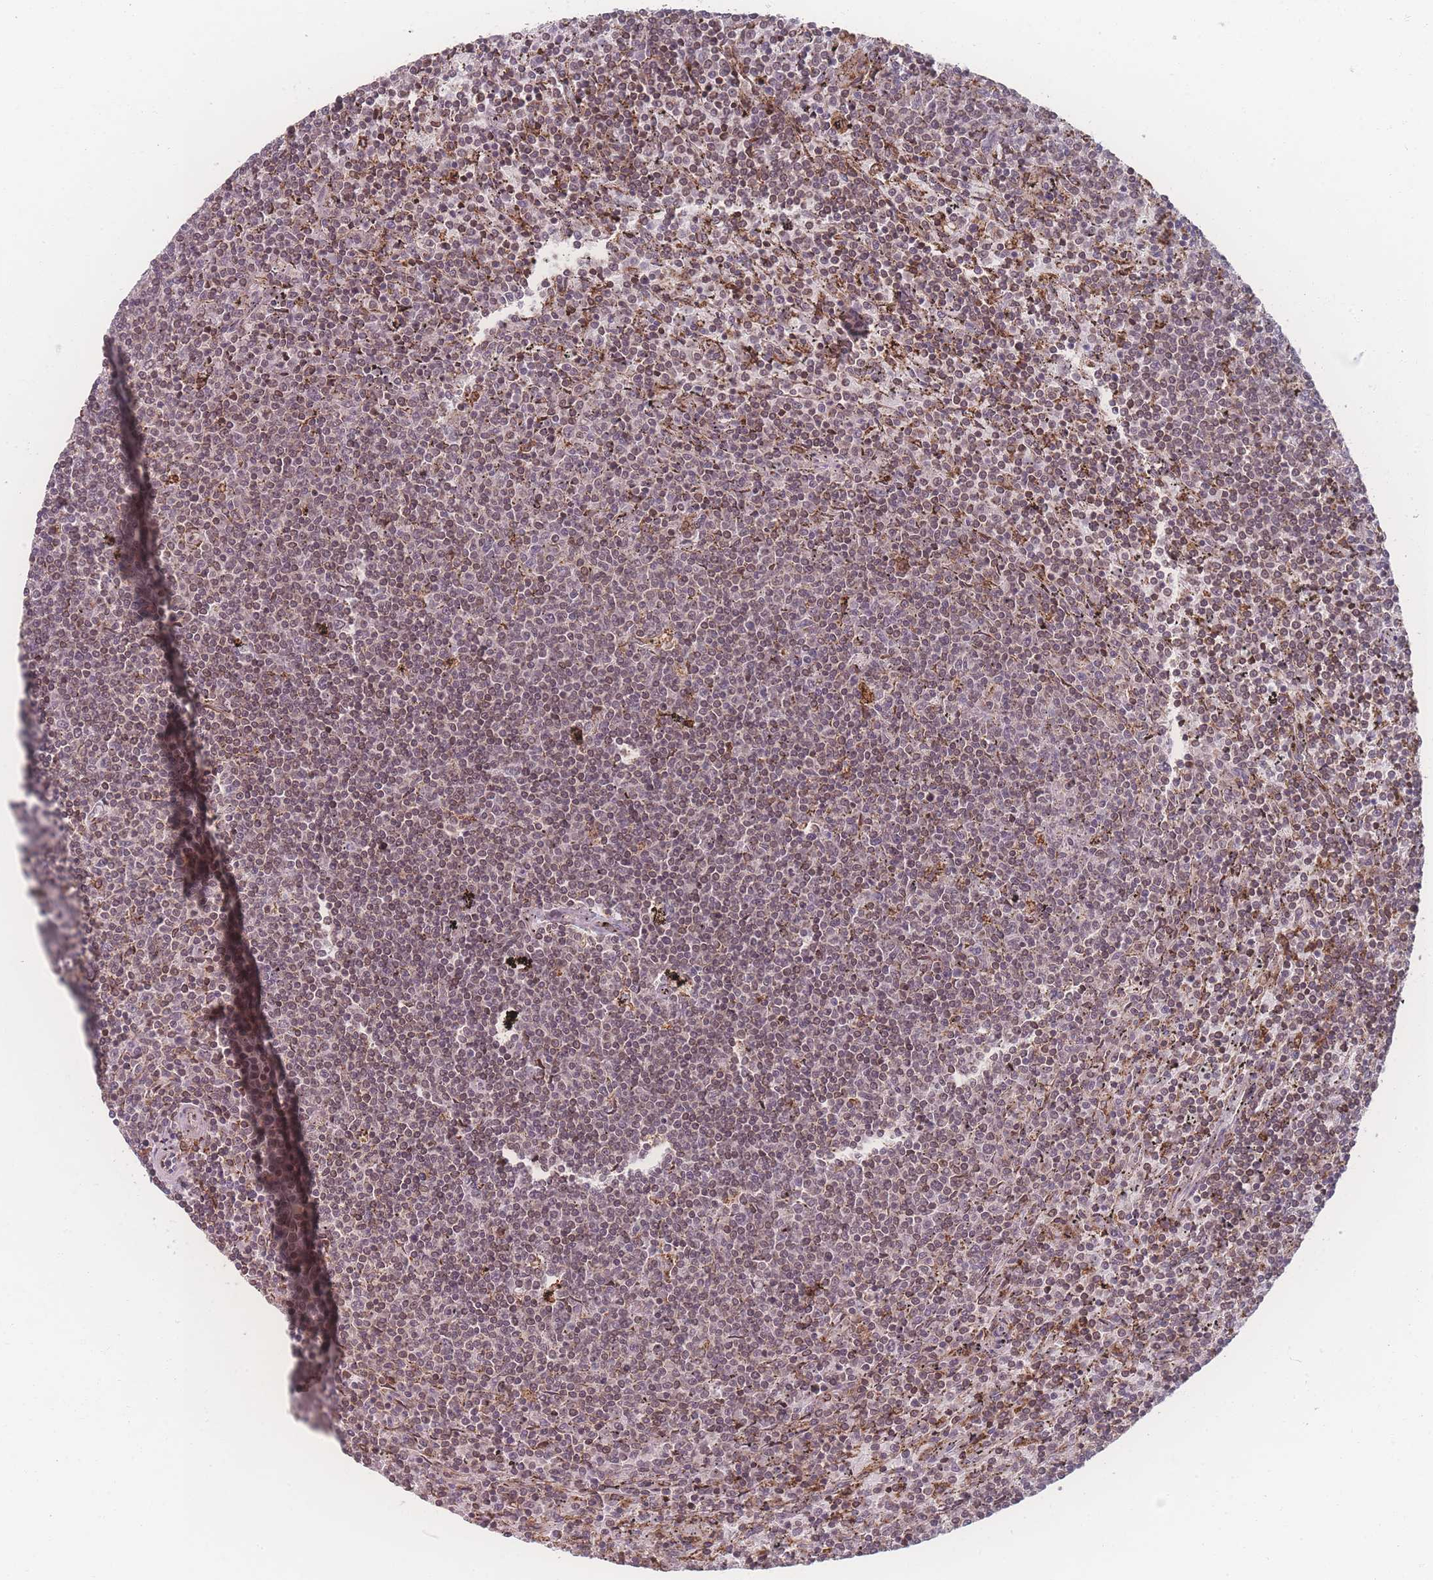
{"staining": {"intensity": "weak", "quantity": "25%-75%", "location": "nuclear"}, "tissue": "lymphoma", "cell_type": "Tumor cells", "image_type": "cancer", "snomed": [{"axis": "morphology", "description": "Malignant lymphoma, non-Hodgkin's type, Low grade"}, {"axis": "topography", "description": "Spleen"}], "caption": "Immunohistochemical staining of low-grade malignant lymphoma, non-Hodgkin's type exhibits low levels of weak nuclear positivity in approximately 25%-75% of tumor cells.", "gene": "ZC3H13", "patient": {"sex": "female", "age": 50}}